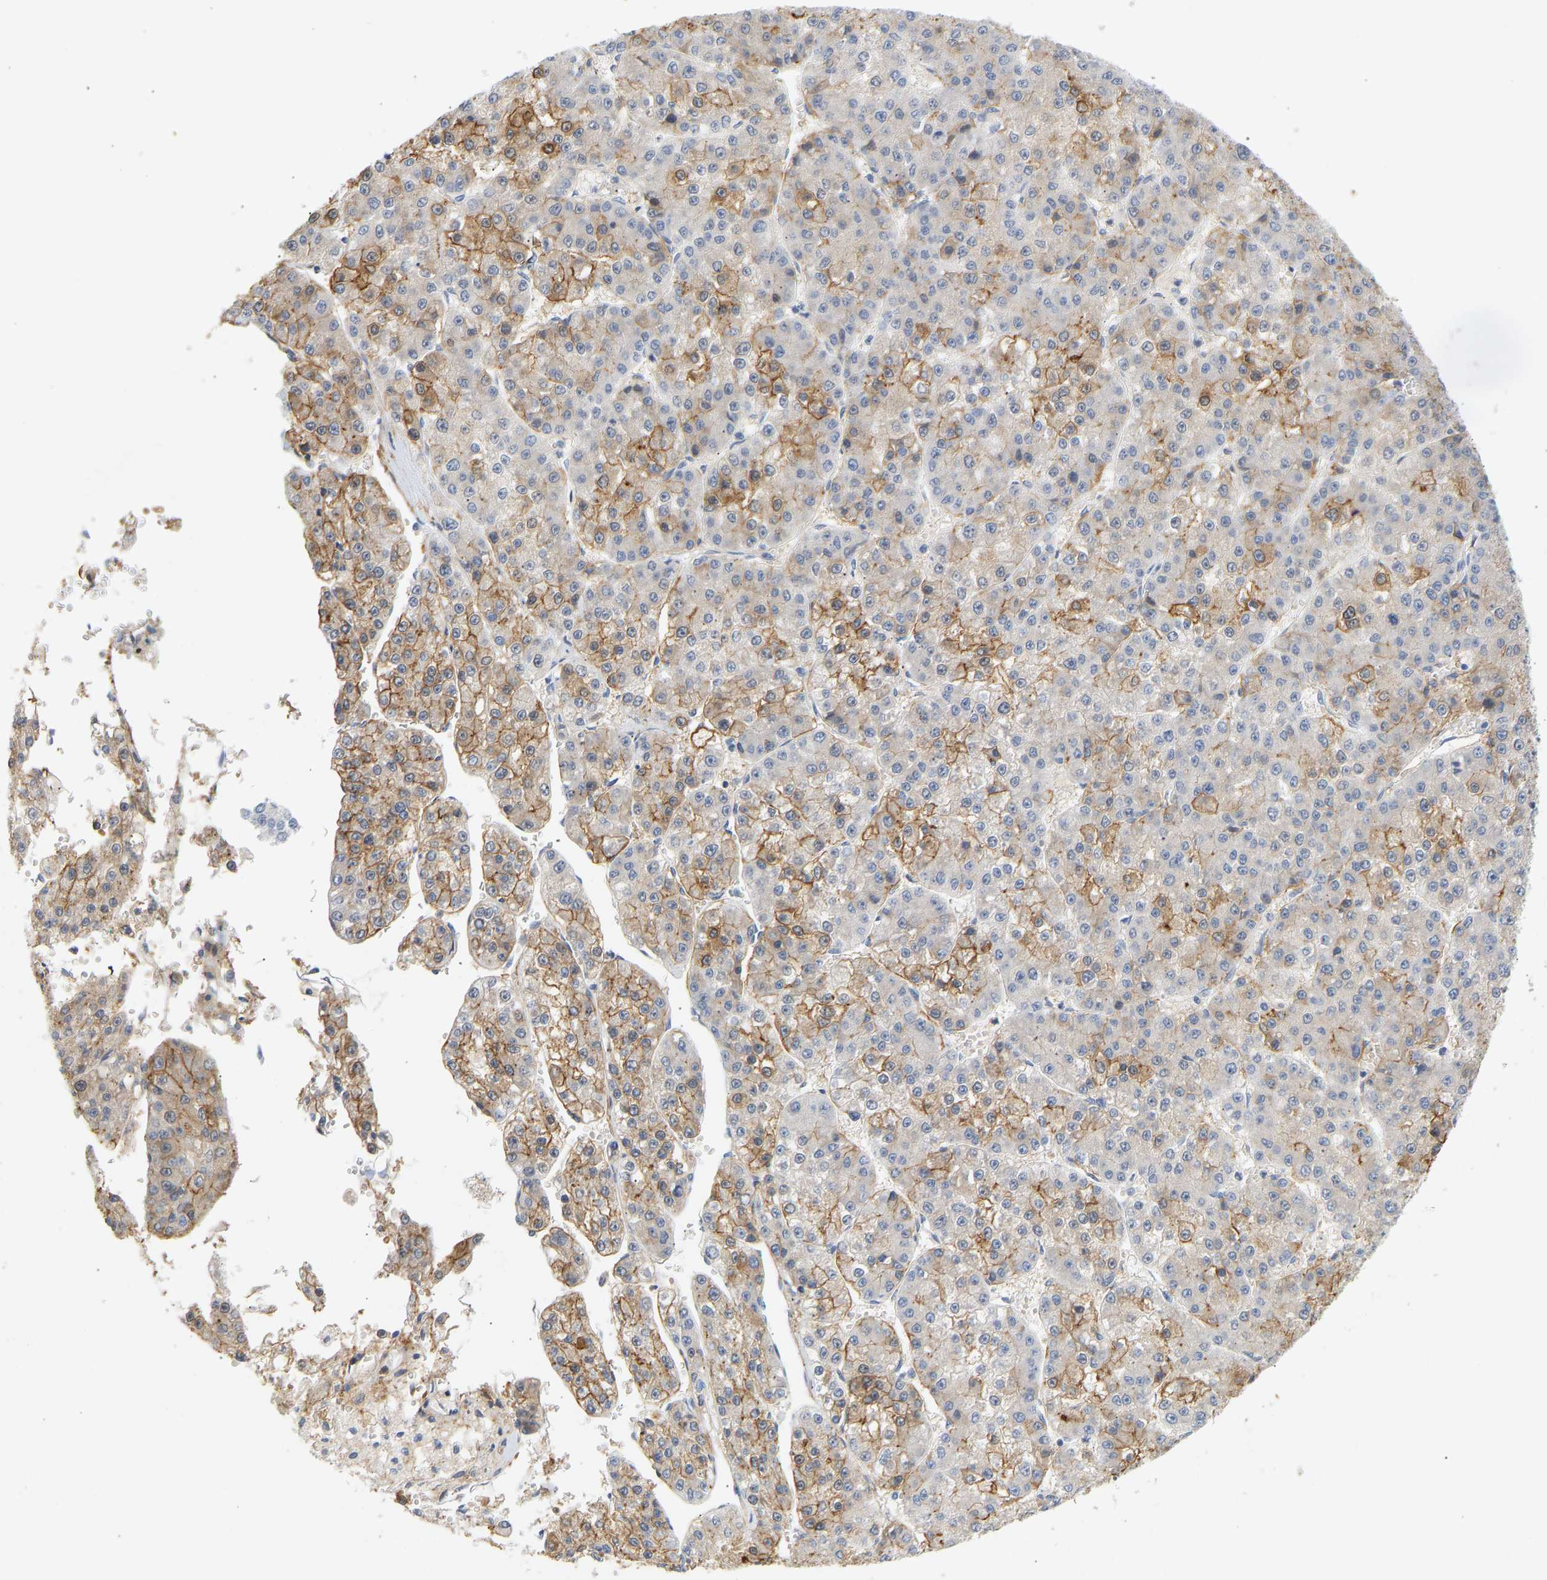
{"staining": {"intensity": "moderate", "quantity": "25%-75%", "location": "cytoplasmic/membranous"}, "tissue": "liver cancer", "cell_type": "Tumor cells", "image_type": "cancer", "snomed": [{"axis": "morphology", "description": "Carcinoma, Hepatocellular, NOS"}, {"axis": "topography", "description": "Liver"}], "caption": "High-power microscopy captured an immunohistochemistry (IHC) photomicrograph of hepatocellular carcinoma (liver), revealing moderate cytoplasmic/membranous positivity in about 25%-75% of tumor cells.", "gene": "BVES", "patient": {"sex": "female", "age": 73}}